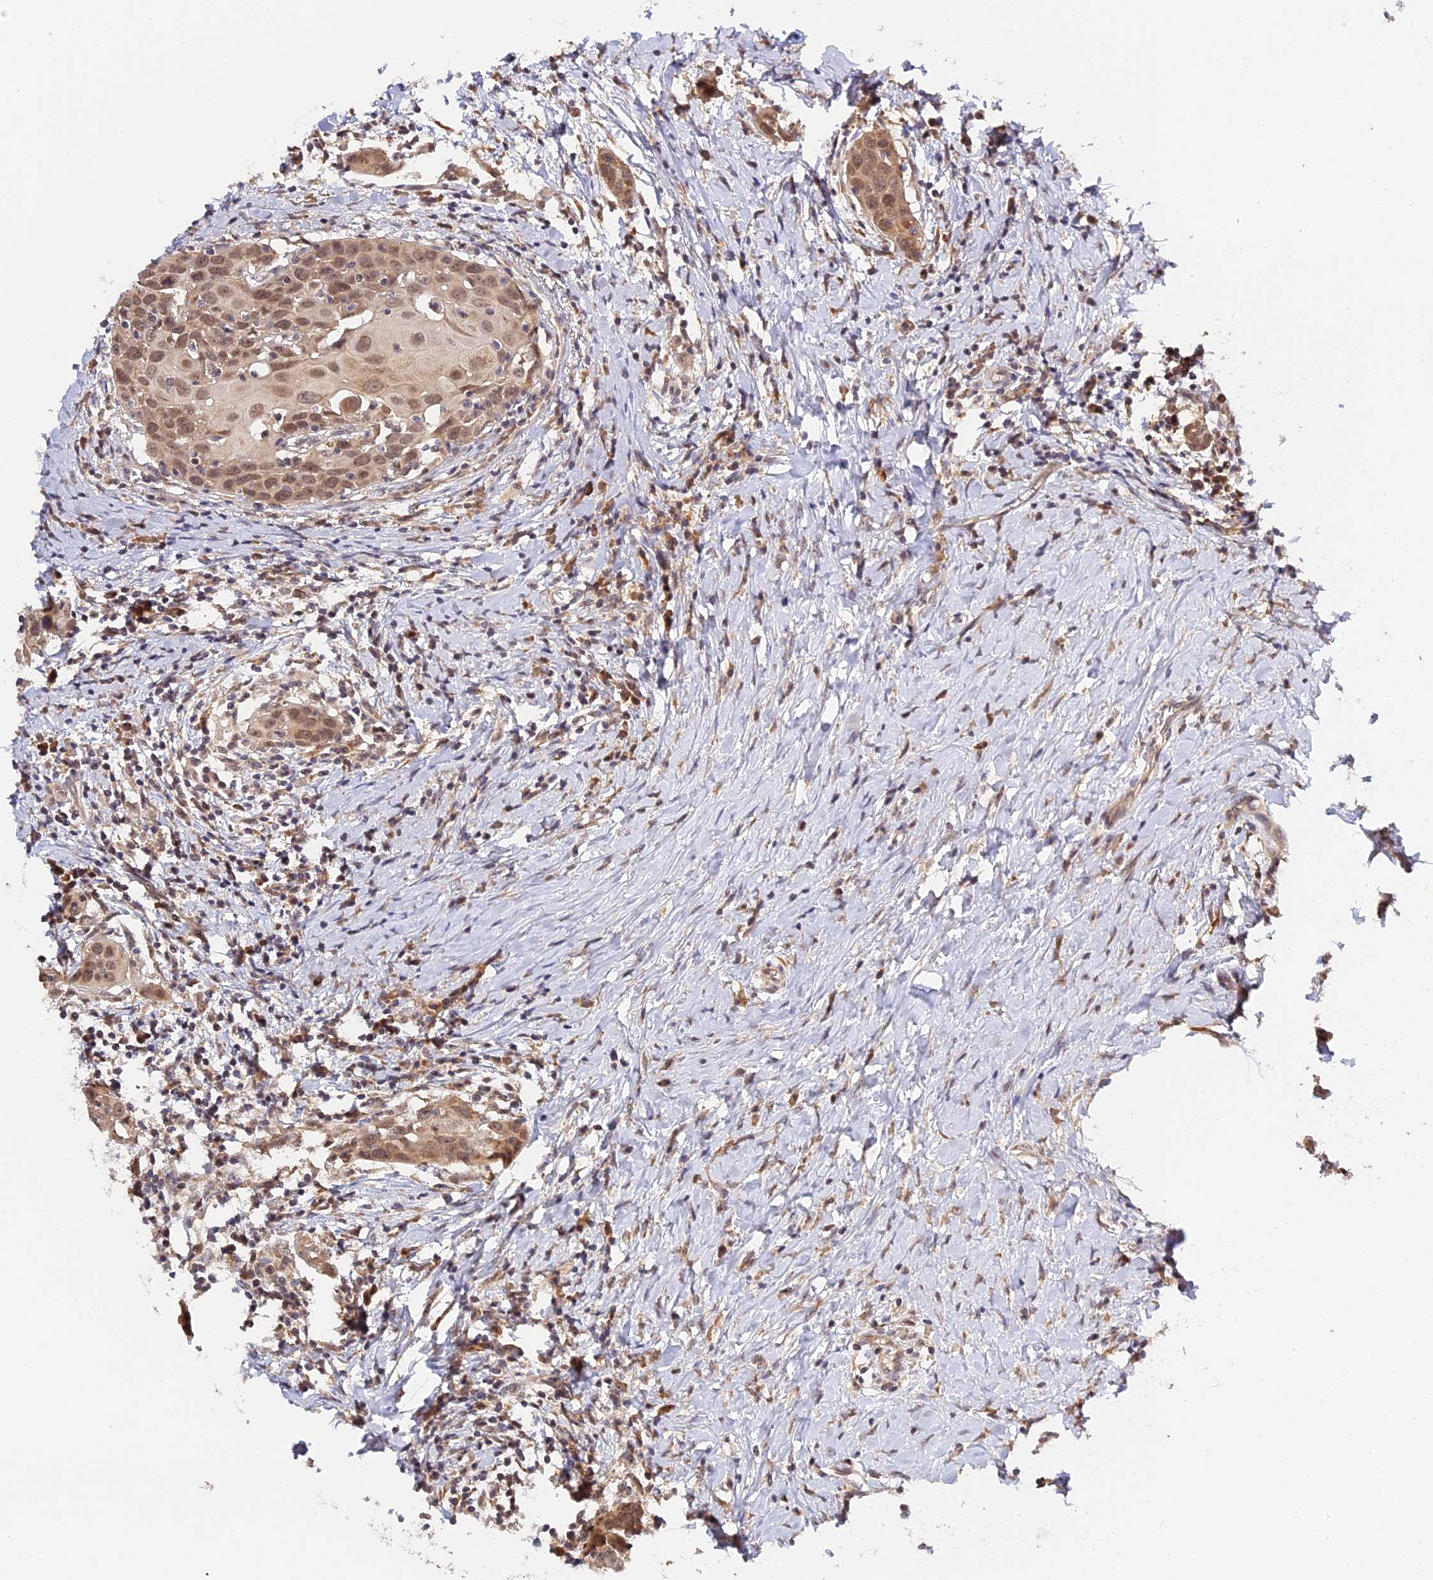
{"staining": {"intensity": "weak", "quantity": ">75%", "location": "cytoplasmic/membranous,nuclear"}, "tissue": "head and neck cancer", "cell_type": "Tumor cells", "image_type": "cancer", "snomed": [{"axis": "morphology", "description": "Squamous cell carcinoma, NOS"}, {"axis": "topography", "description": "Oral tissue"}, {"axis": "topography", "description": "Head-Neck"}], "caption": "Protein analysis of head and neck cancer tissue exhibits weak cytoplasmic/membranous and nuclear expression in approximately >75% of tumor cells.", "gene": "IMPACT", "patient": {"sex": "female", "age": 50}}